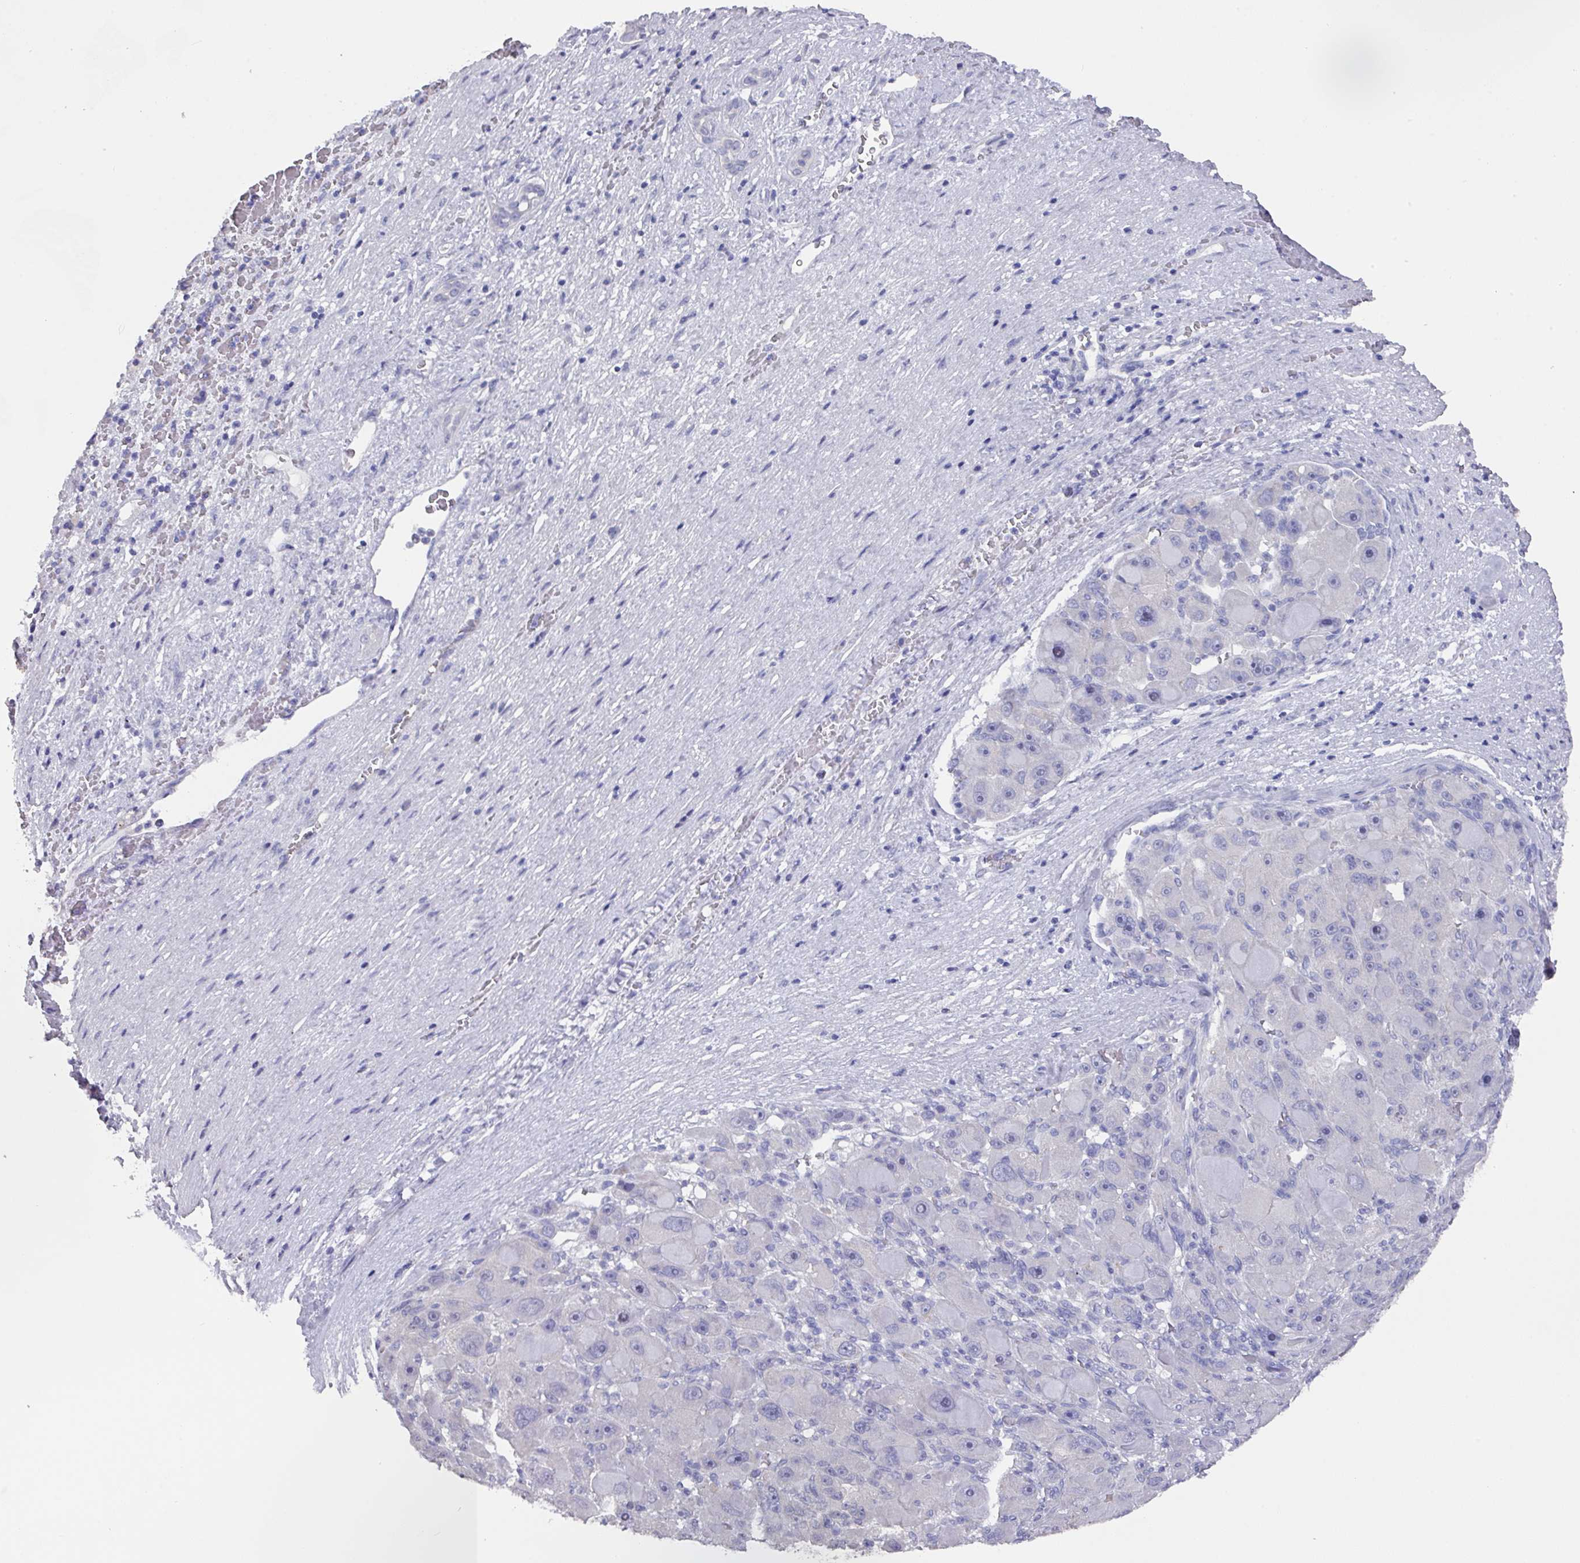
{"staining": {"intensity": "negative", "quantity": "none", "location": "none"}, "tissue": "liver cancer", "cell_type": "Tumor cells", "image_type": "cancer", "snomed": [{"axis": "morphology", "description": "Carcinoma, Hepatocellular, NOS"}, {"axis": "topography", "description": "Liver"}], "caption": "Image shows no protein positivity in tumor cells of hepatocellular carcinoma (liver) tissue.", "gene": "DAZL", "patient": {"sex": "male", "age": 76}}